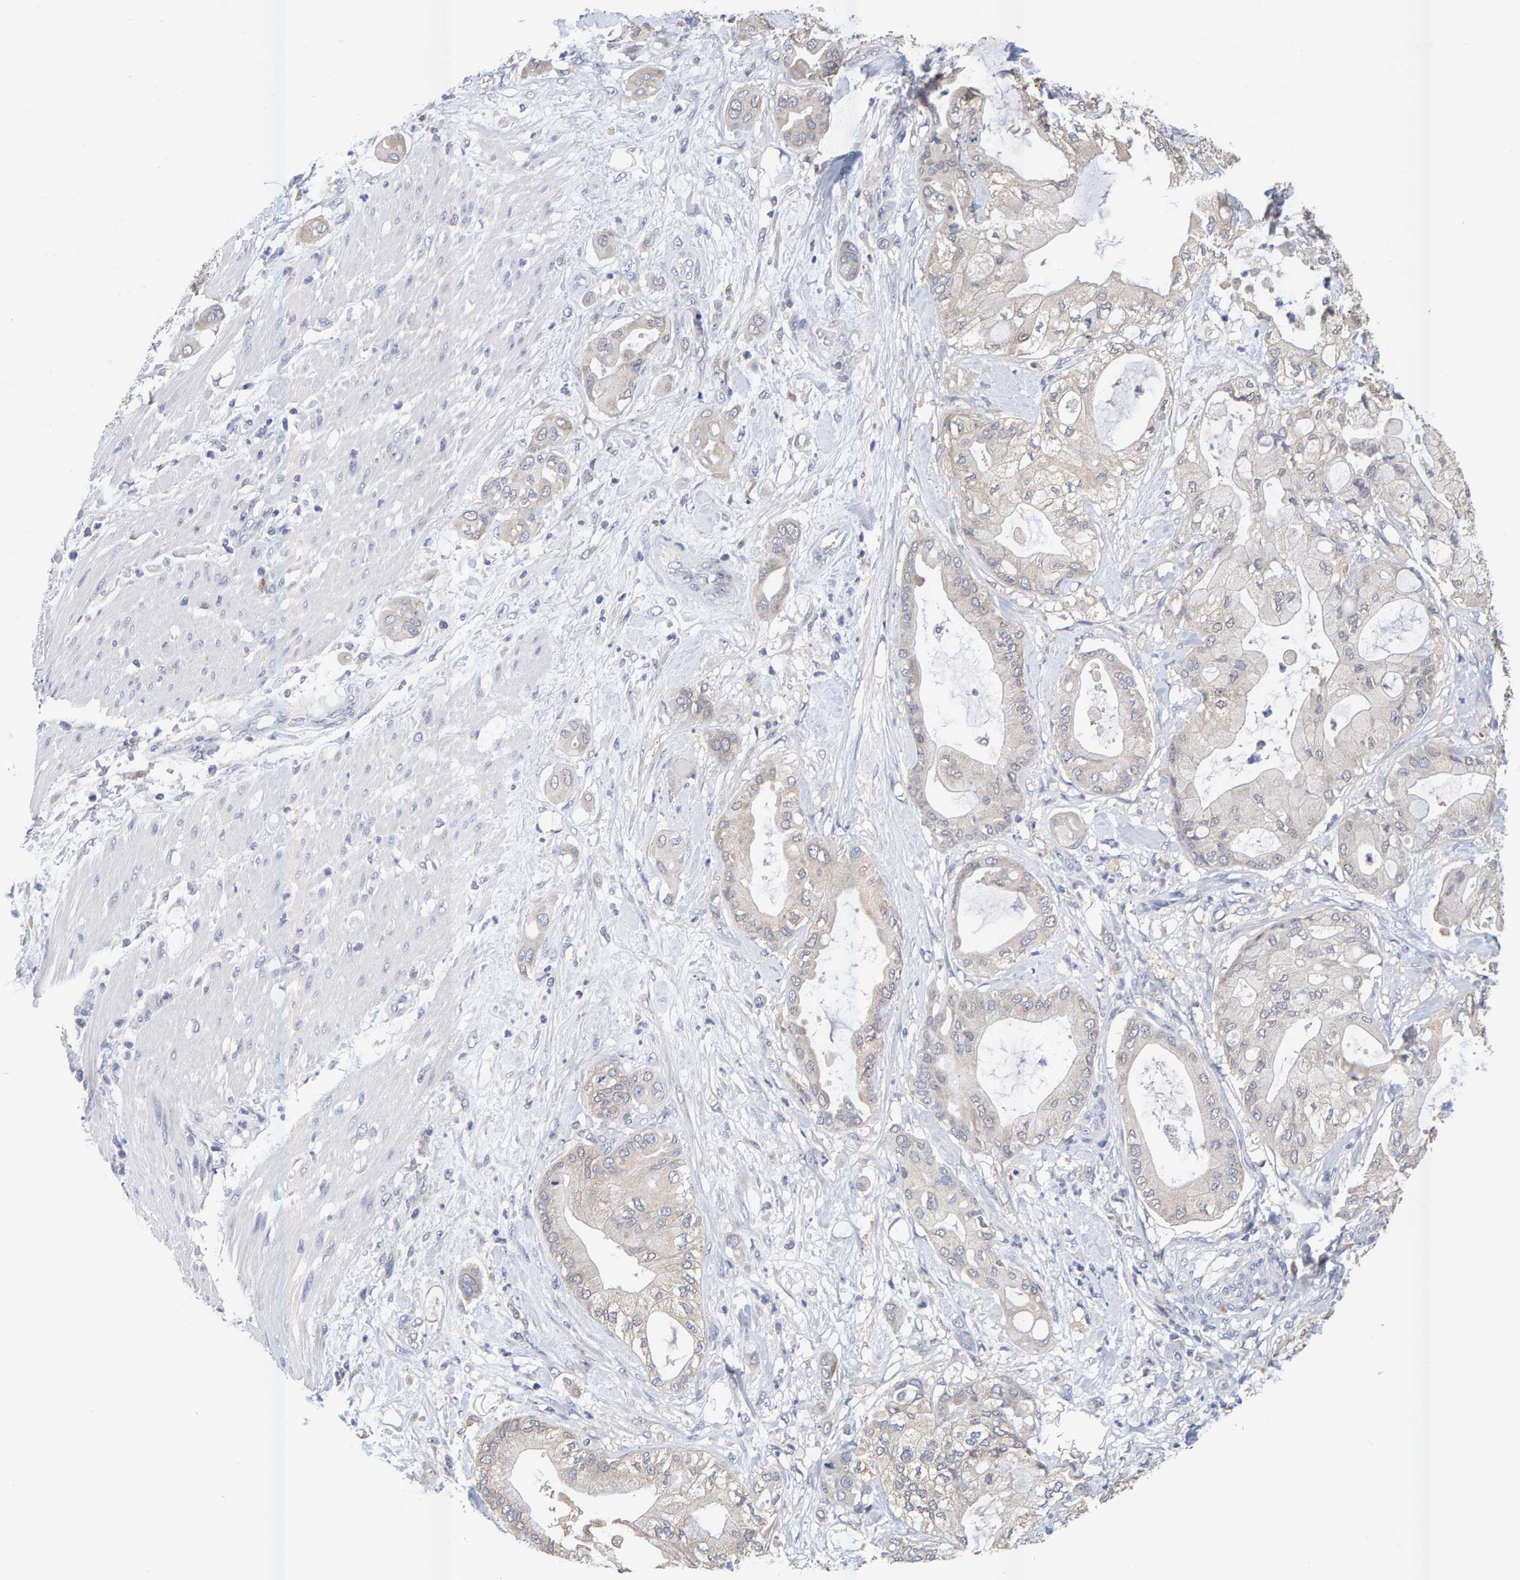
{"staining": {"intensity": "weak", "quantity": "25%-75%", "location": "cytoplasmic/membranous"}, "tissue": "pancreatic cancer", "cell_type": "Tumor cells", "image_type": "cancer", "snomed": [{"axis": "morphology", "description": "Adenocarcinoma, NOS"}, {"axis": "morphology", "description": "Adenocarcinoma, metastatic, NOS"}, {"axis": "topography", "description": "Lymph node"}, {"axis": "topography", "description": "Pancreas"}, {"axis": "topography", "description": "Duodenum"}], "caption": "IHC micrograph of neoplastic tissue: adenocarcinoma (pancreatic) stained using immunohistochemistry (IHC) exhibits low levels of weak protein expression localized specifically in the cytoplasmic/membranous of tumor cells, appearing as a cytoplasmic/membranous brown color.", "gene": "SGPL1", "patient": {"sex": "female", "age": 64}}